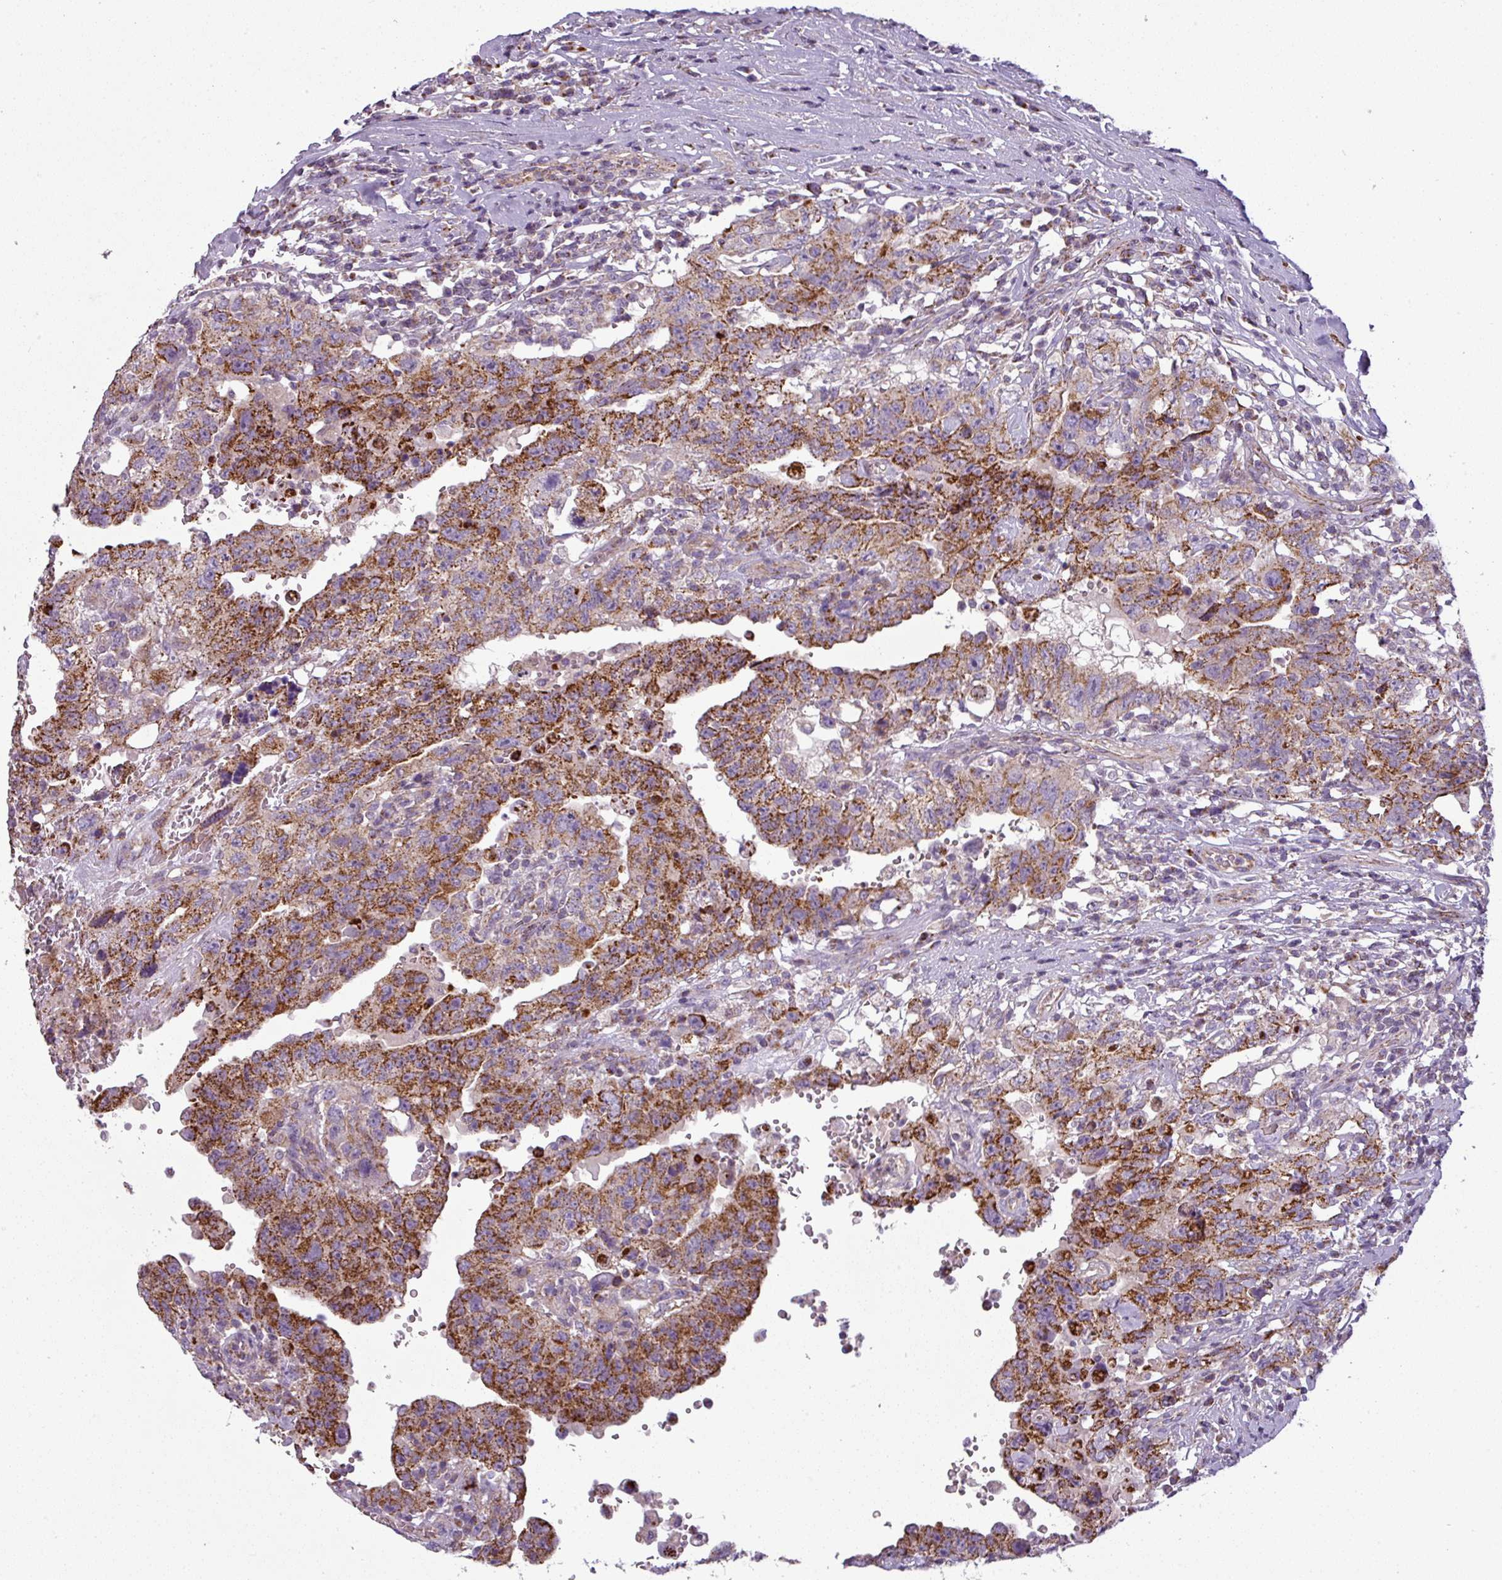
{"staining": {"intensity": "strong", "quantity": ">75%", "location": "cytoplasmic/membranous"}, "tissue": "testis cancer", "cell_type": "Tumor cells", "image_type": "cancer", "snomed": [{"axis": "morphology", "description": "Carcinoma, Embryonal, NOS"}, {"axis": "topography", "description": "Testis"}], "caption": "Protein positivity by immunohistochemistry (IHC) demonstrates strong cytoplasmic/membranous positivity in approximately >75% of tumor cells in embryonal carcinoma (testis).", "gene": "PNMA6A", "patient": {"sex": "male", "age": 26}}